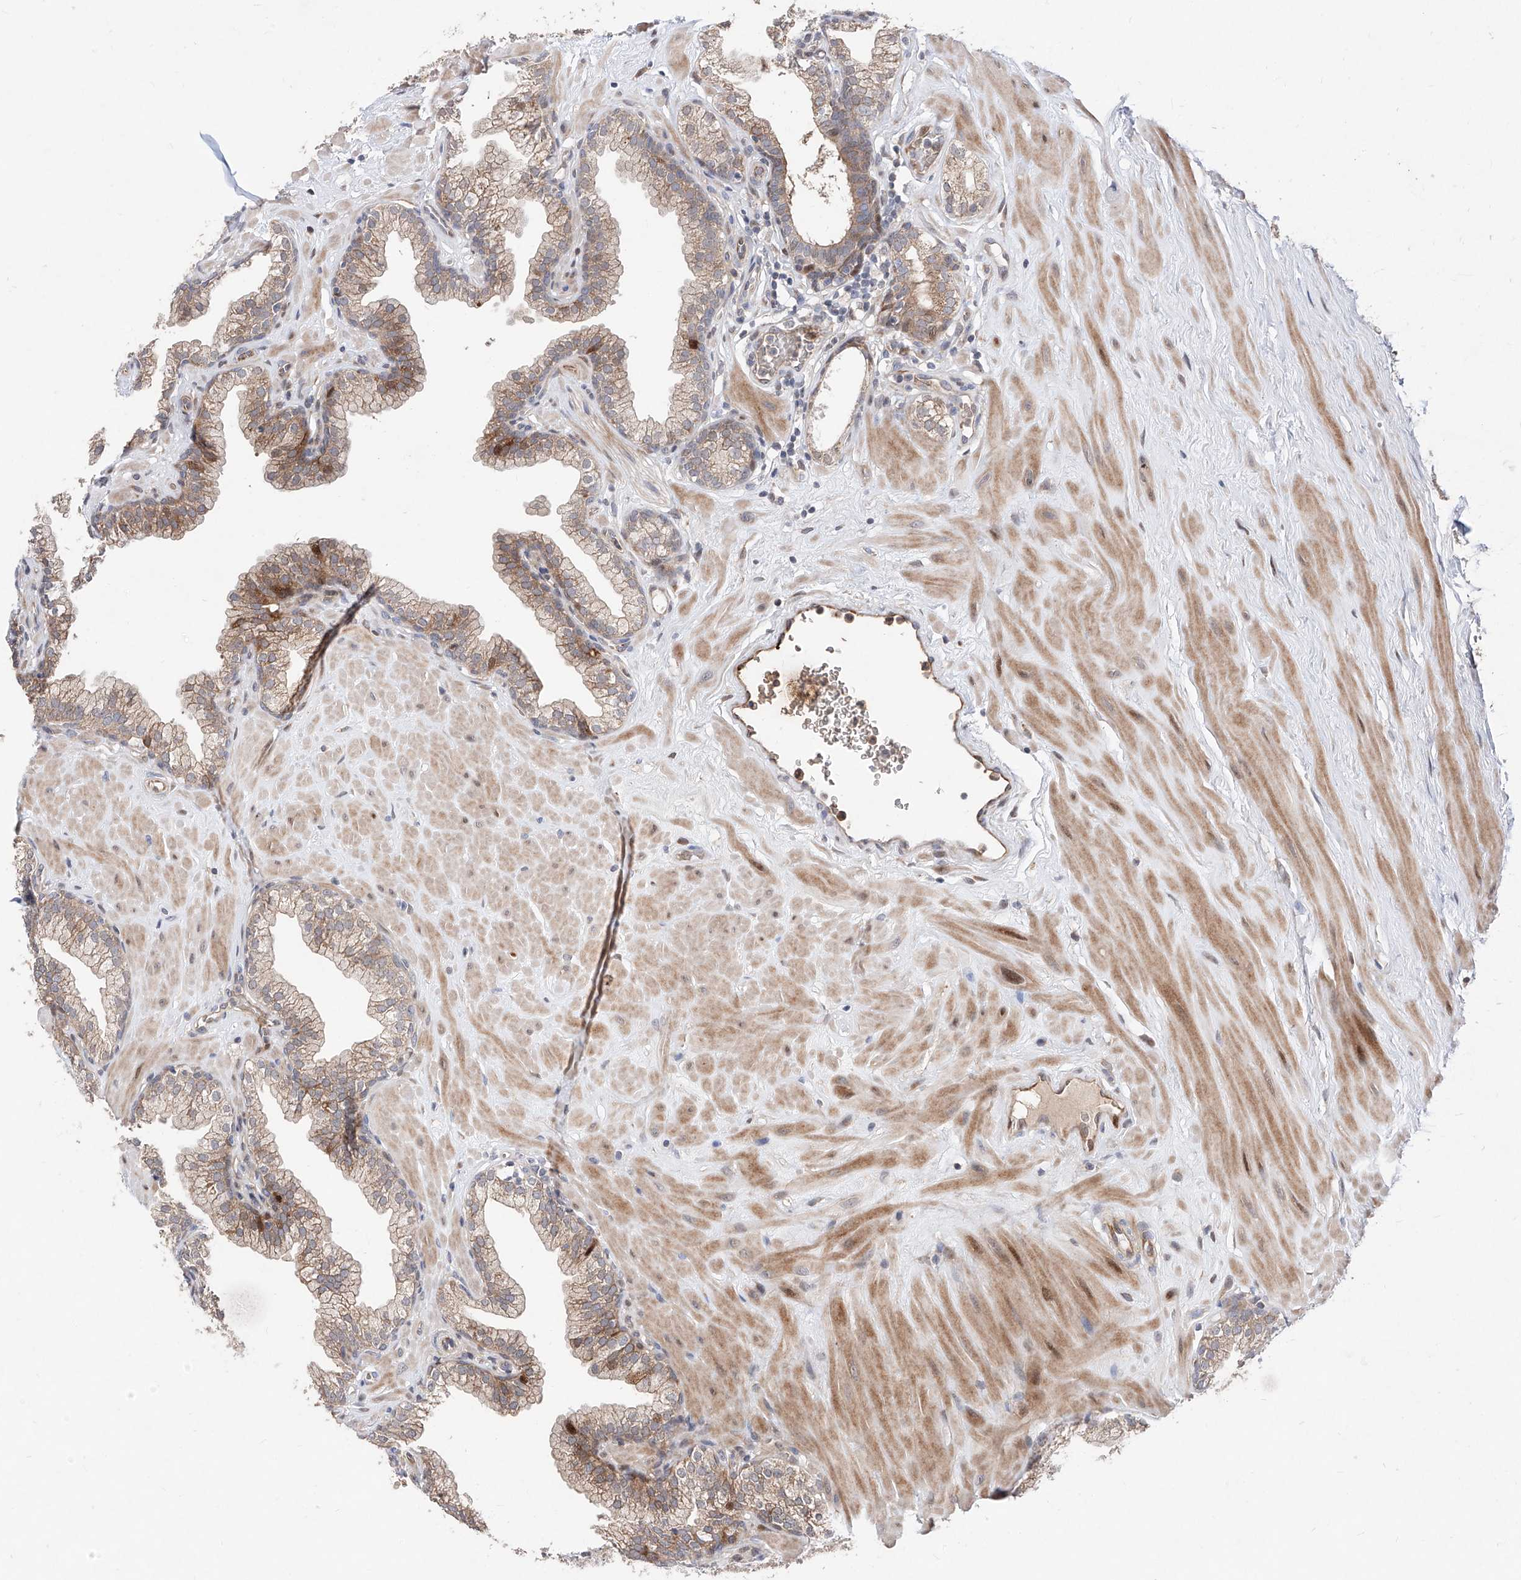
{"staining": {"intensity": "moderate", "quantity": "25%-75%", "location": "cytoplasmic/membranous,nuclear"}, "tissue": "prostate", "cell_type": "Glandular cells", "image_type": "normal", "snomed": [{"axis": "morphology", "description": "Normal tissue, NOS"}, {"axis": "morphology", "description": "Urothelial carcinoma, Low grade"}, {"axis": "topography", "description": "Urinary bladder"}, {"axis": "topography", "description": "Prostate"}], "caption": "Immunohistochemical staining of normal prostate demonstrates medium levels of moderate cytoplasmic/membranous,nuclear staining in about 25%-75% of glandular cells. The protein of interest is shown in brown color, while the nuclei are stained blue.", "gene": "FUCA2", "patient": {"sex": "male", "age": 60}}